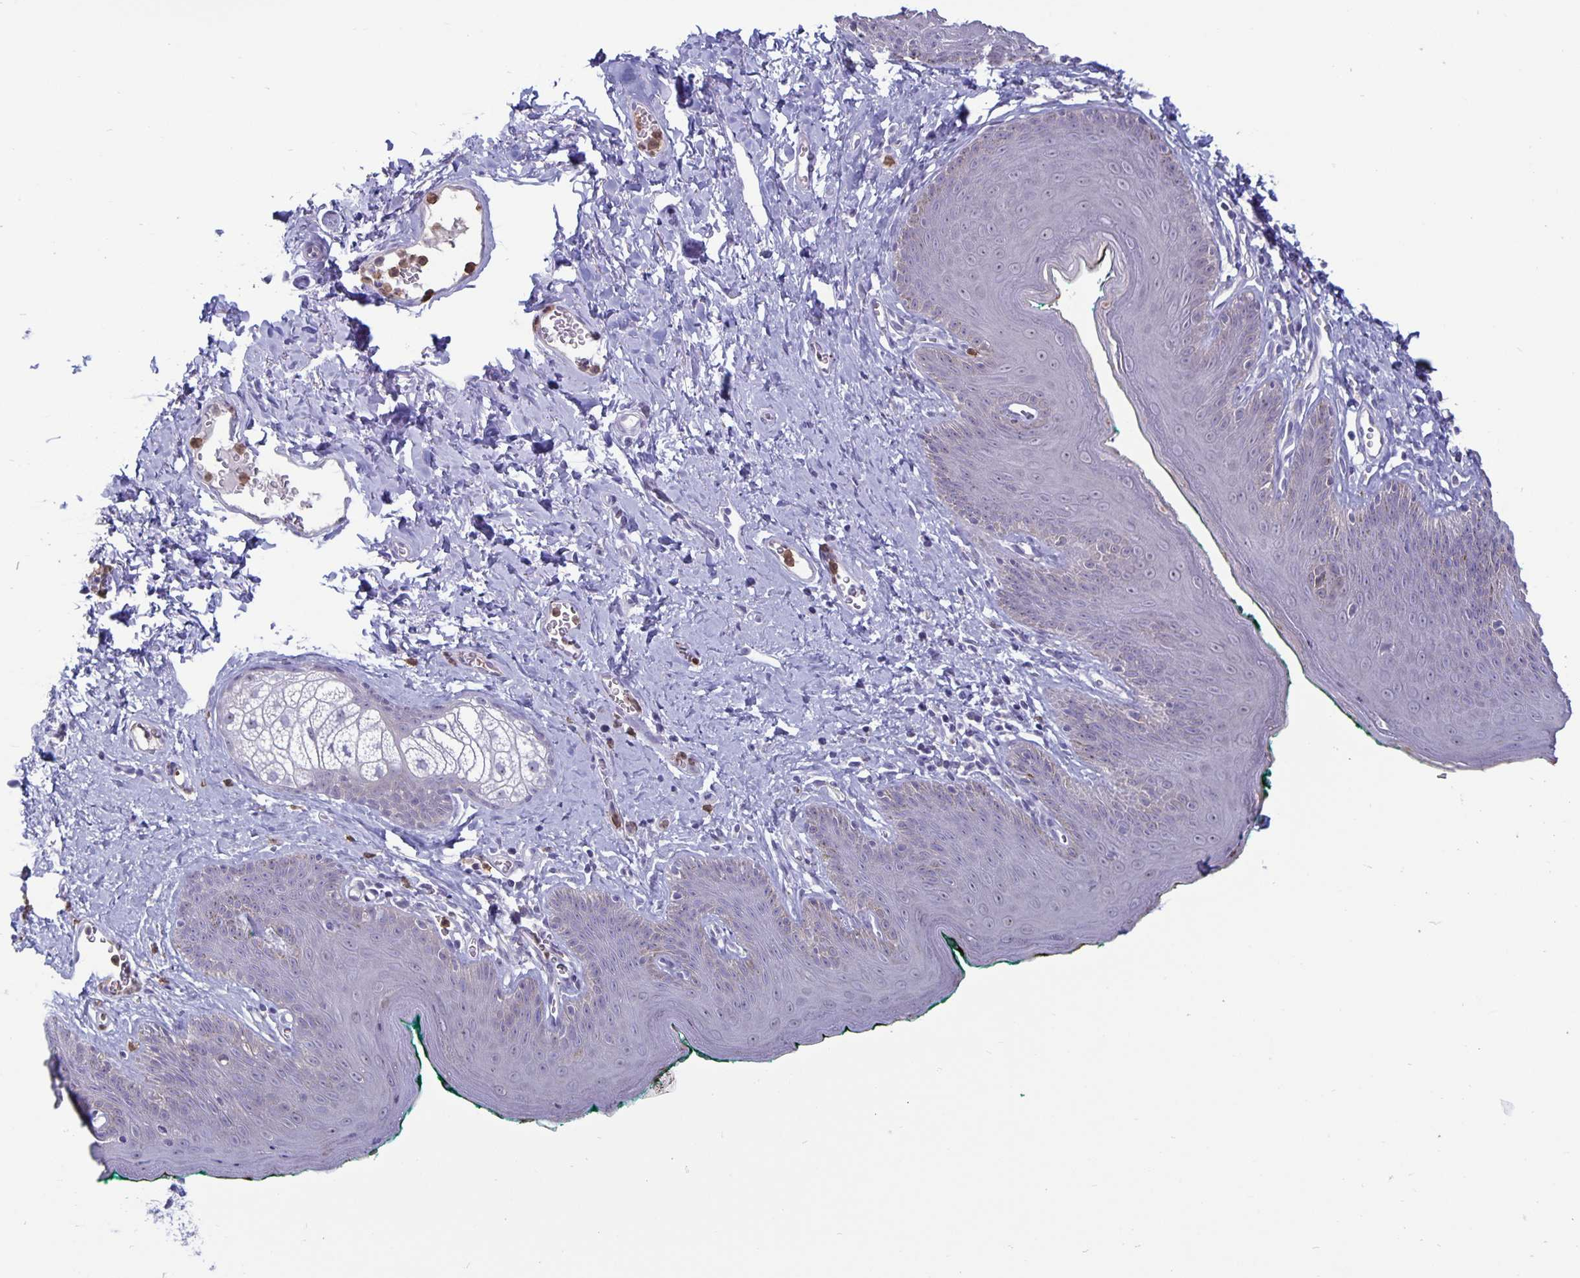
{"staining": {"intensity": "weak", "quantity": "<25%", "location": "nuclear"}, "tissue": "skin", "cell_type": "Epidermal cells", "image_type": "normal", "snomed": [{"axis": "morphology", "description": "Normal tissue, NOS"}, {"axis": "topography", "description": "Vulva"}, {"axis": "topography", "description": "Peripheral nerve tissue"}], "caption": "Photomicrograph shows no significant protein expression in epidermal cells of normal skin.", "gene": "PLCB3", "patient": {"sex": "female", "age": 66}}